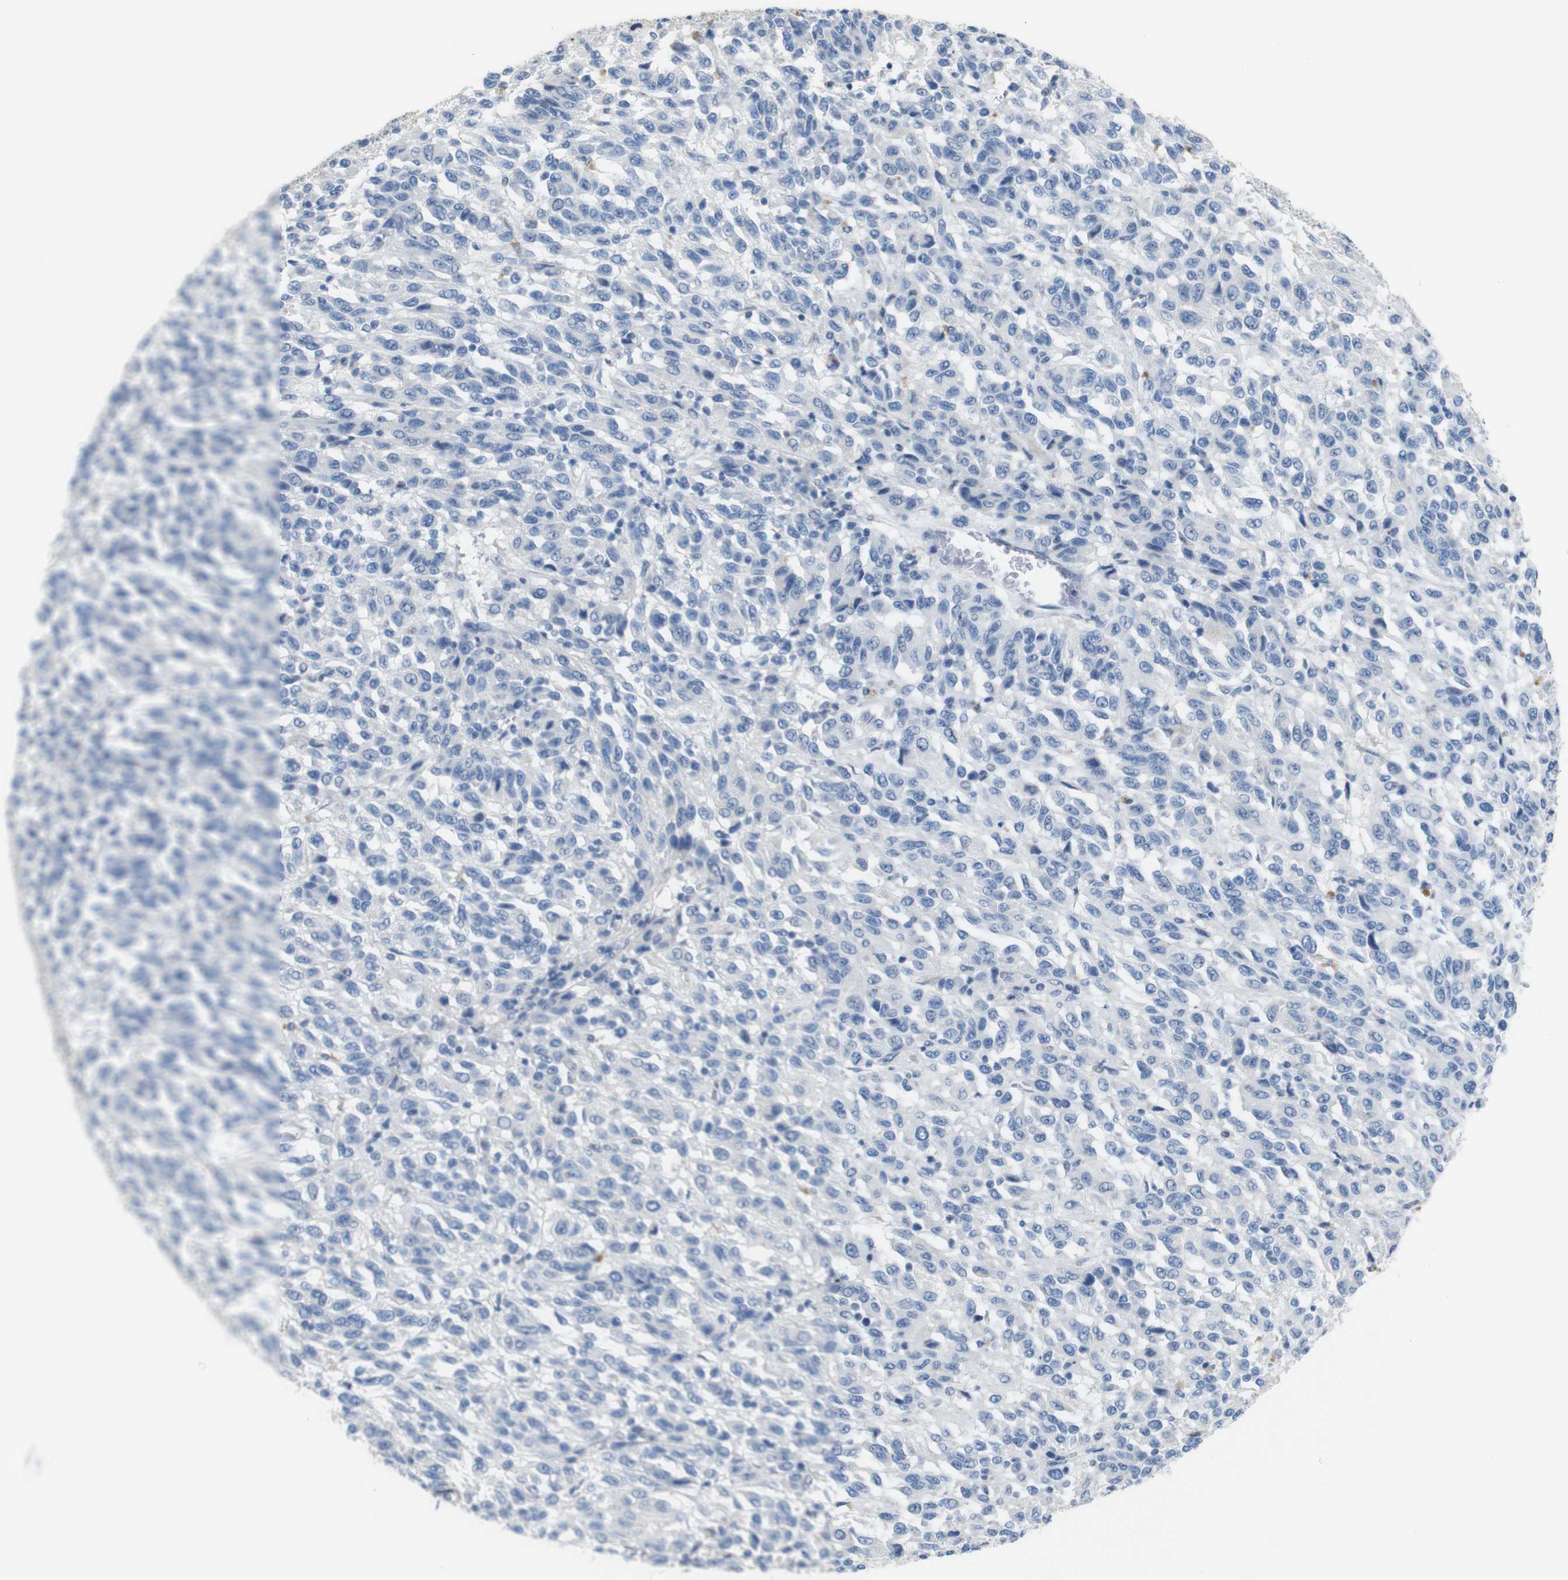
{"staining": {"intensity": "negative", "quantity": "none", "location": "none"}, "tissue": "melanoma", "cell_type": "Tumor cells", "image_type": "cancer", "snomed": [{"axis": "morphology", "description": "Malignant melanoma, Metastatic site"}, {"axis": "topography", "description": "Lung"}], "caption": "Human malignant melanoma (metastatic site) stained for a protein using immunohistochemistry (IHC) shows no staining in tumor cells.", "gene": "CHRM5", "patient": {"sex": "male", "age": 64}}